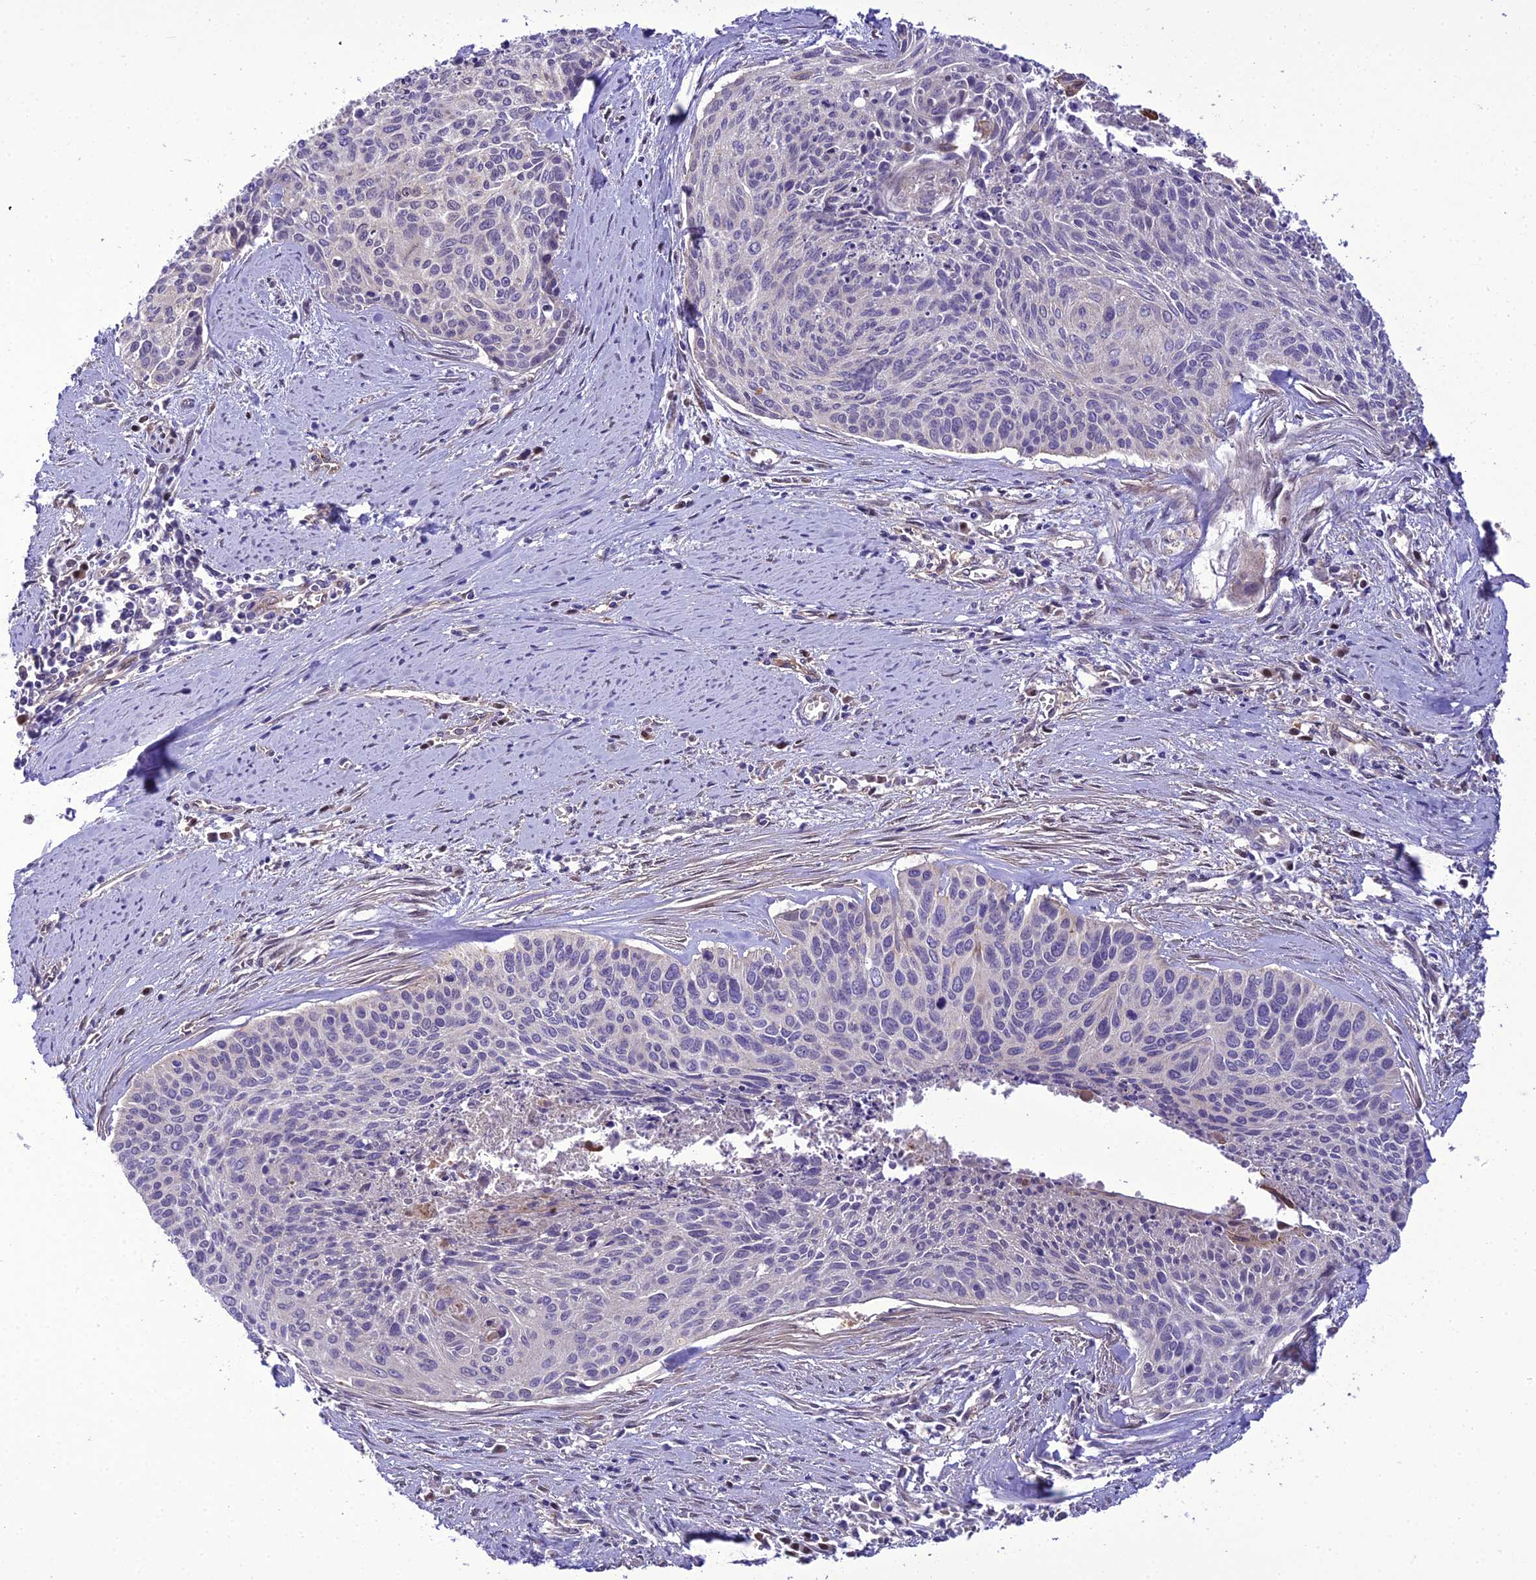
{"staining": {"intensity": "negative", "quantity": "none", "location": "none"}, "tissue": "cervical cancer", "cell_type": "Tumor cells", "image_type": "cancer", "snomed": [{"axis": "morphology", "description": "Squamous cell carcinoma, NOS"}, {"axis": "topography", "description": "Cervix"}], "caption": "Immunohistochemistry histopathology image of cervical squamous cell carcinoma stained for a protein (brown), which displays no positivity in tumor cells. (DAB (3,3'-diaminobenzidine) immunohistochemistry with hematoxylin counter stain).", "gene": "BORCS6", "patient": {"sex": "female", "age": 55}}